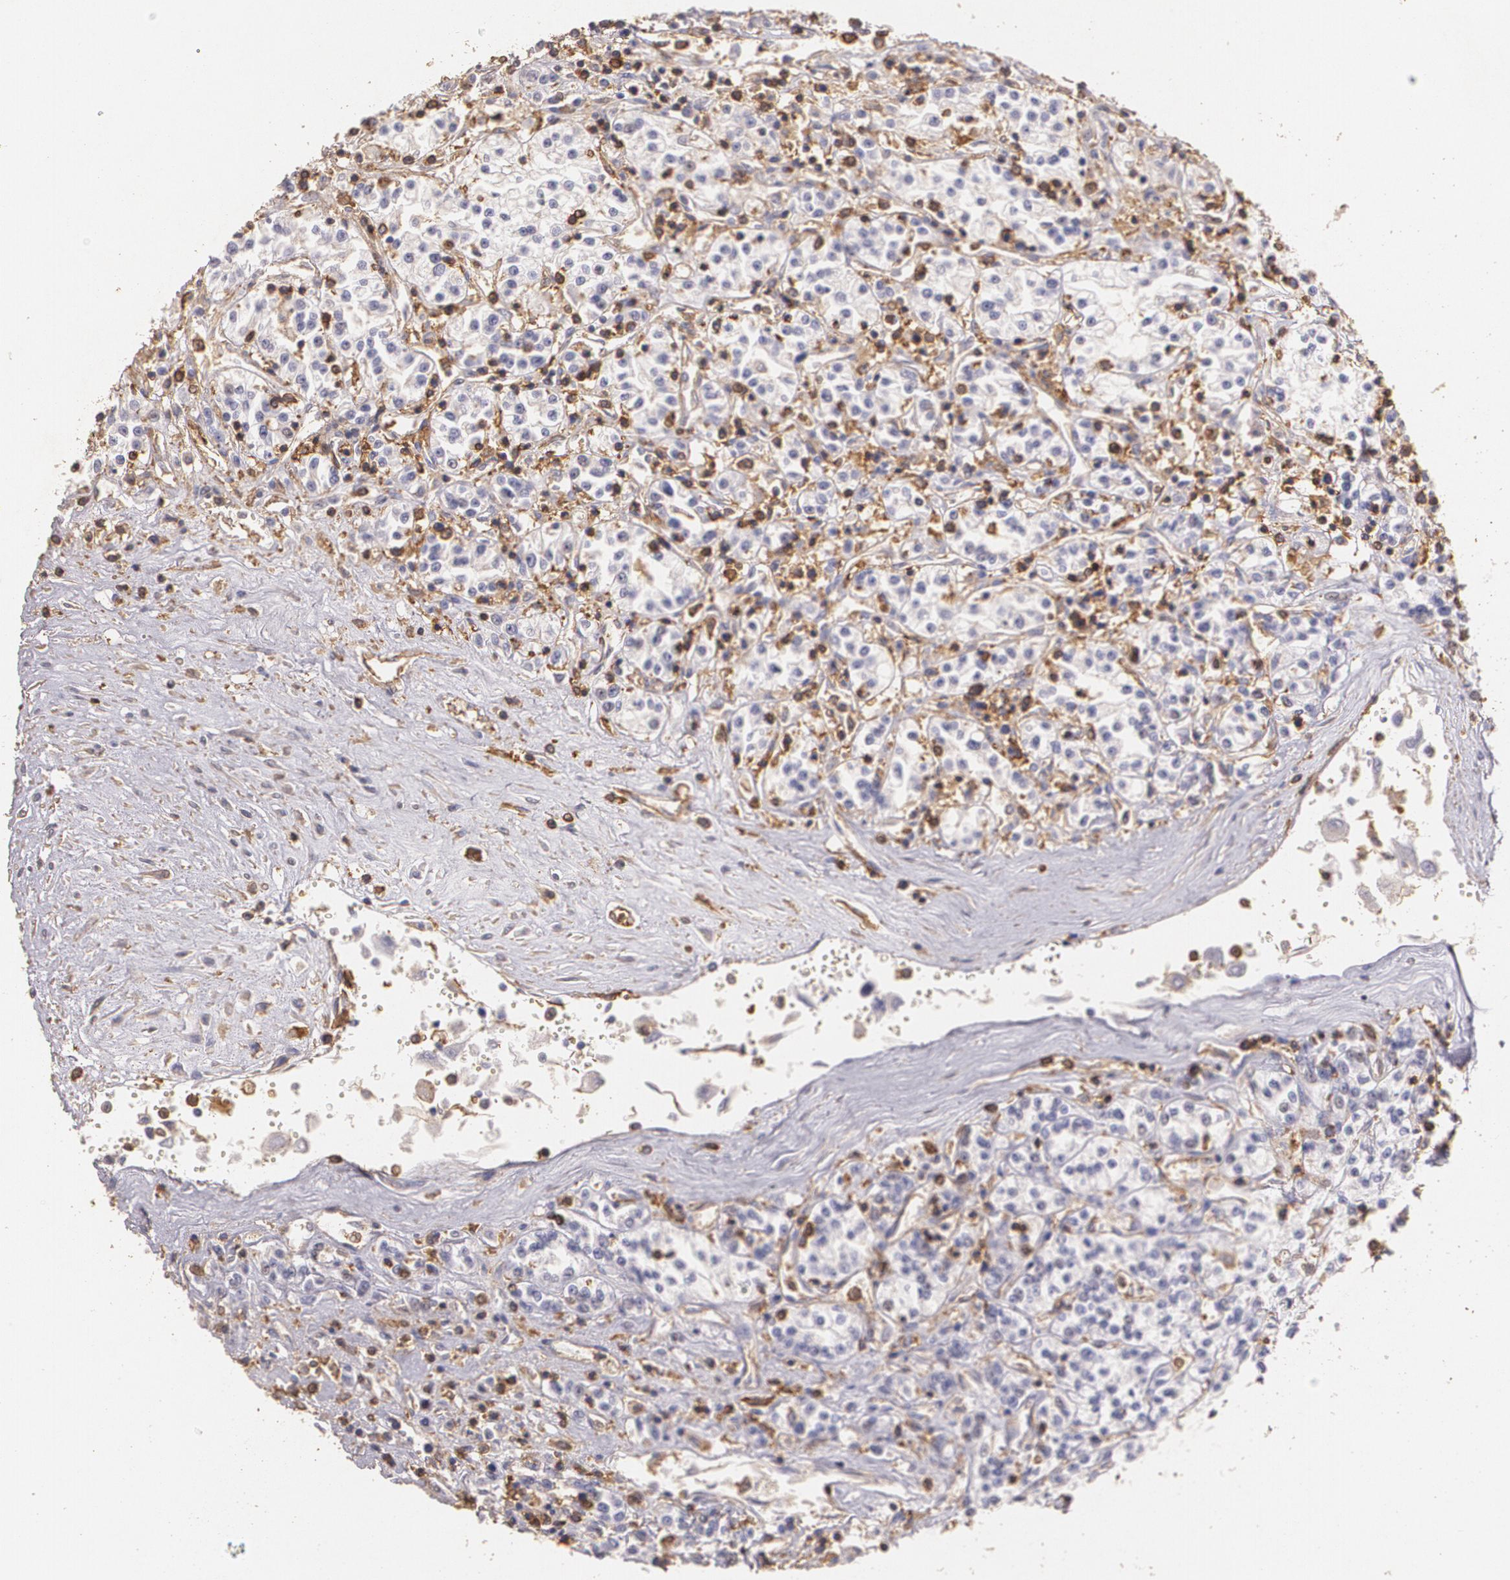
{"staining": {"intensity": "negative", "quantity": "none", "location": "none"}, "tissue": "renal cancer", "cell_type": "Tumor cells", "image_type": "cancer", "snomed": [{"axis": "morphology", "description": "Adenocarcinoma, NOS"}, {"axis": "topography", "description": "Kidney"}], "caption": "High power microscopy histopathology image of an IHC histopathology image of renal cancer, revealing no significant positivity in tumor cells.", "gene": "TGFBR1", "patient": {"sex": "female", "age": 76}}